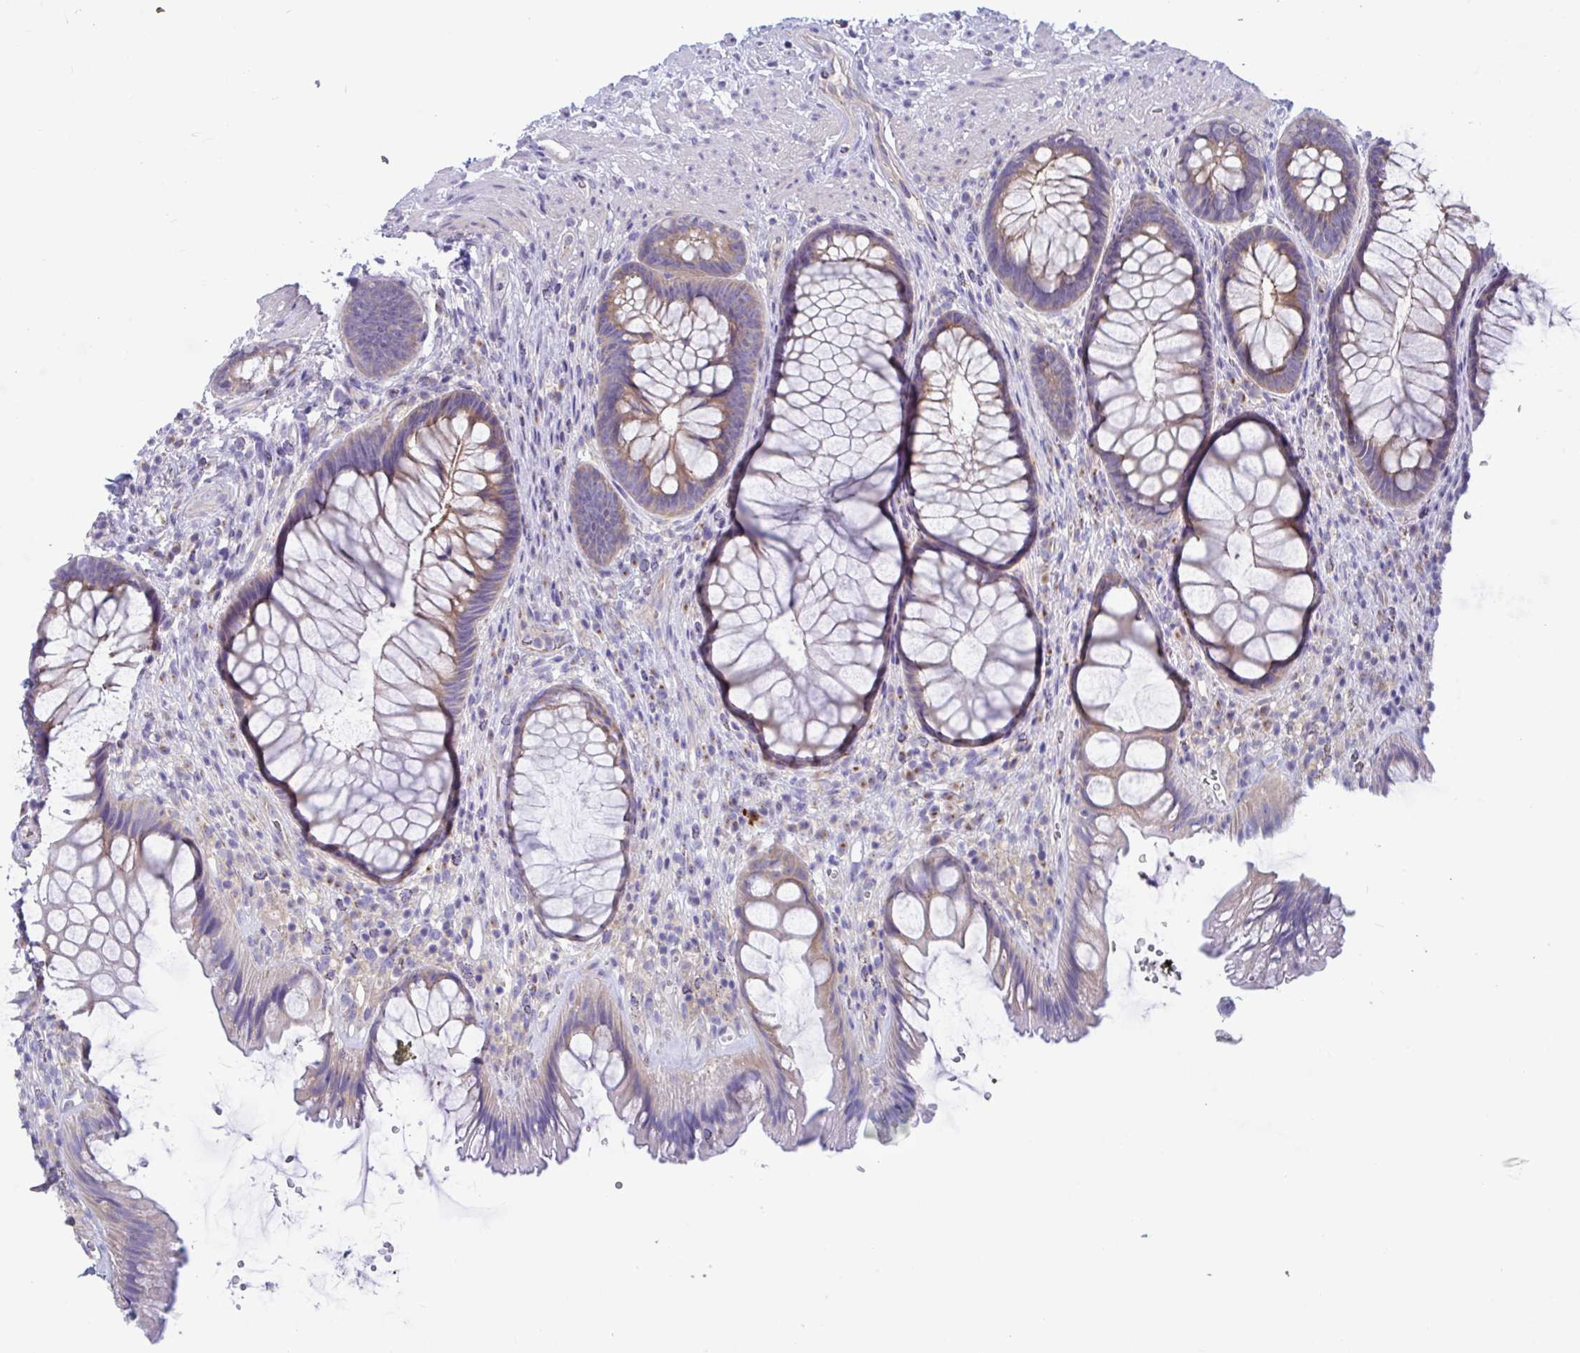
{"staining": {"intensity": "moderate", "quantity": "25%-75%", "location": "cytoplasmic/membranous"}, "tissue": "rectum", "cell_type": "Glandular cells", "image_type": "normal", "snomed": [{"axis": "morphology", "description": "Normal tissue, NOS"}, {"axis": "topography", "description": "Rectum"}], "caption": "A brown stain highlights moderate cytoplasmic/membranous staining of a protein in glandular cells of normal human rectum.", "gene": "OXLD1", "patient": {"sex": "male", "age": 53}}